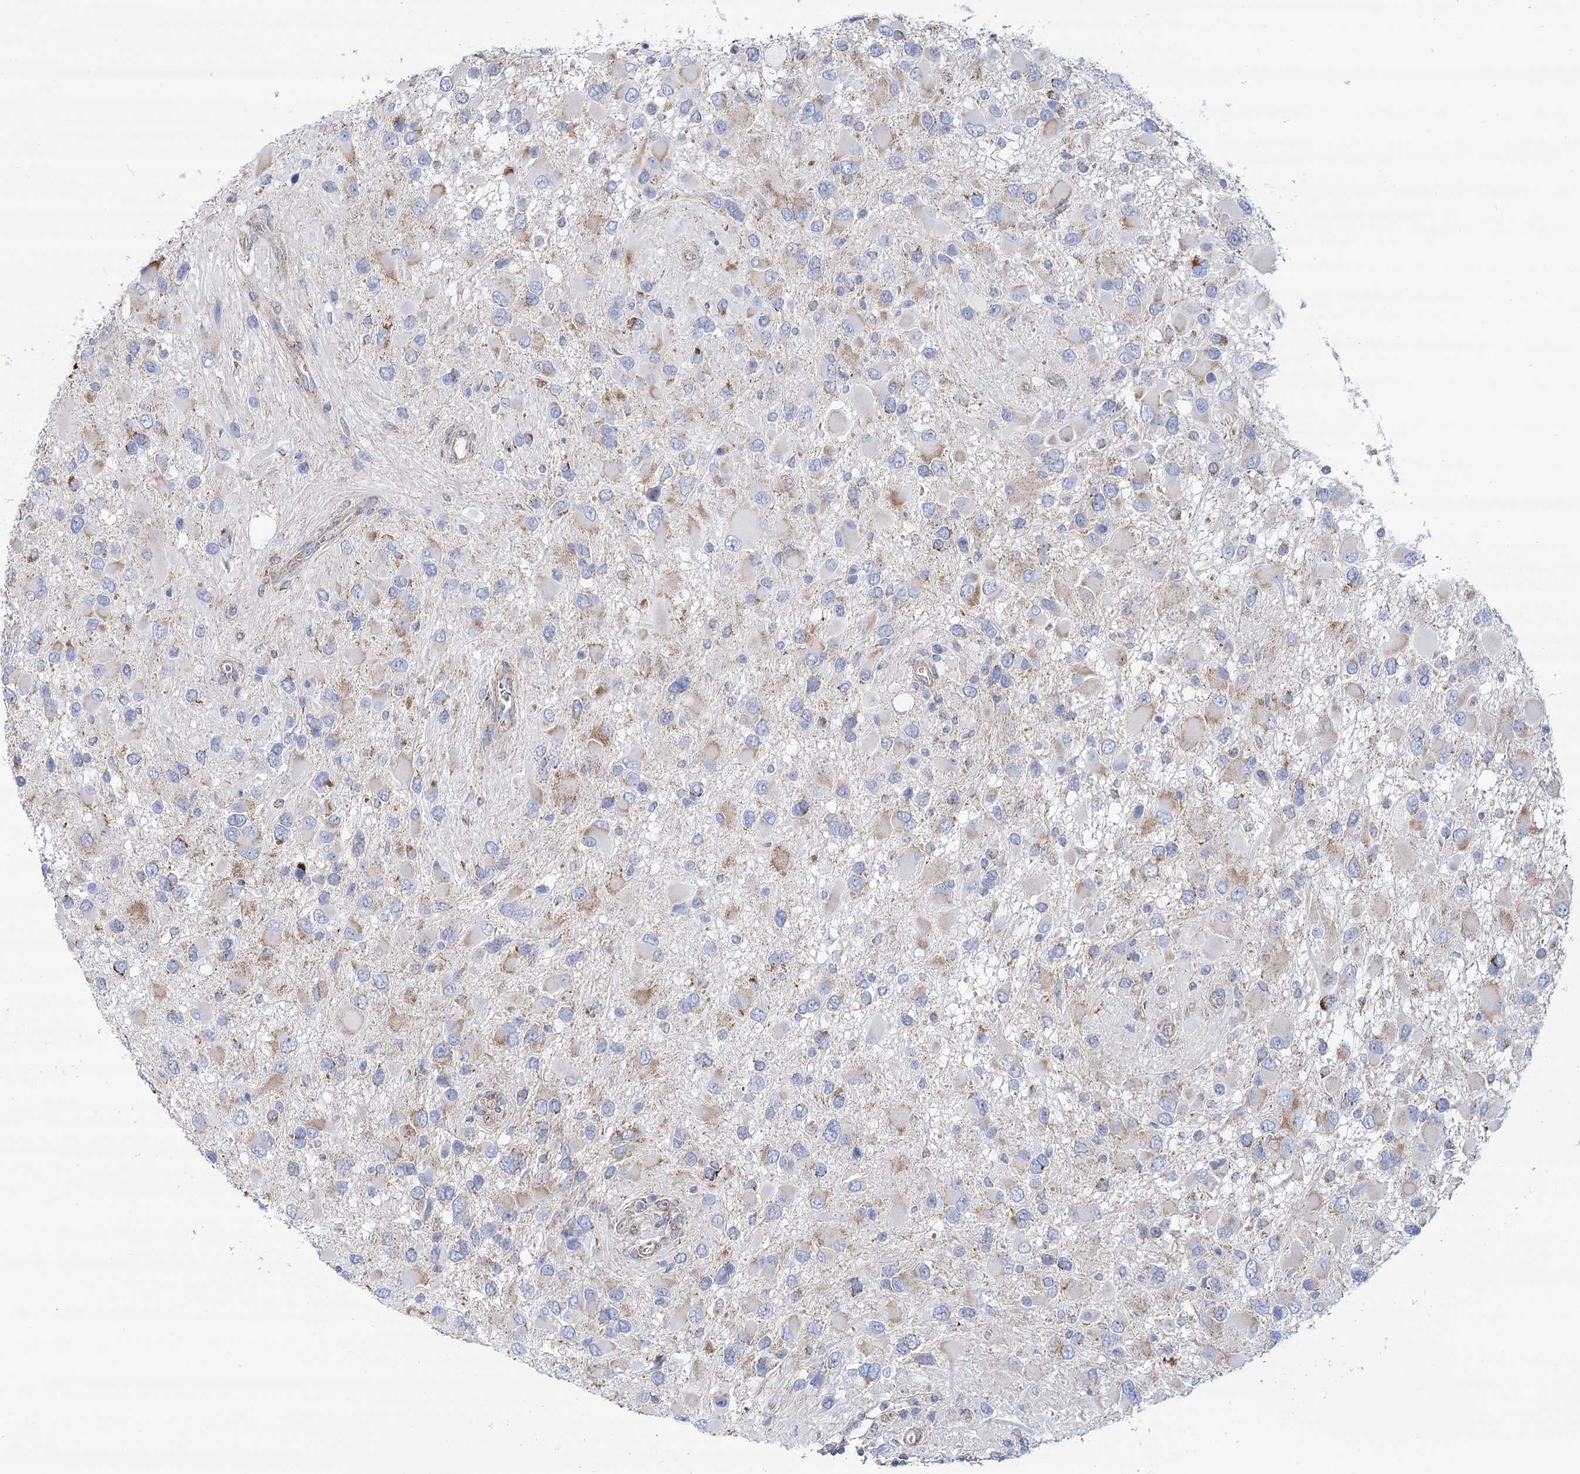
{"staining": {"intensity": "negative", "quantity": "none", "location": "none"}, "tissue": "glioma", "cell_type": "Tumor cells", "image_type": "cancer", "snomed": [{"axis": "morphology", "description": "Glioma, malignant, High grade"}, {"axis": "topography", "description": "Brain"}], "caption": "DAB (3,3'-diaminobenzidine) immunohistochemical staining of human high-grade glioma (malignant) reveals no significant expression in tumor cells.", "gene": "SNX7", "patient": {"sex": "male", "age": 53}}